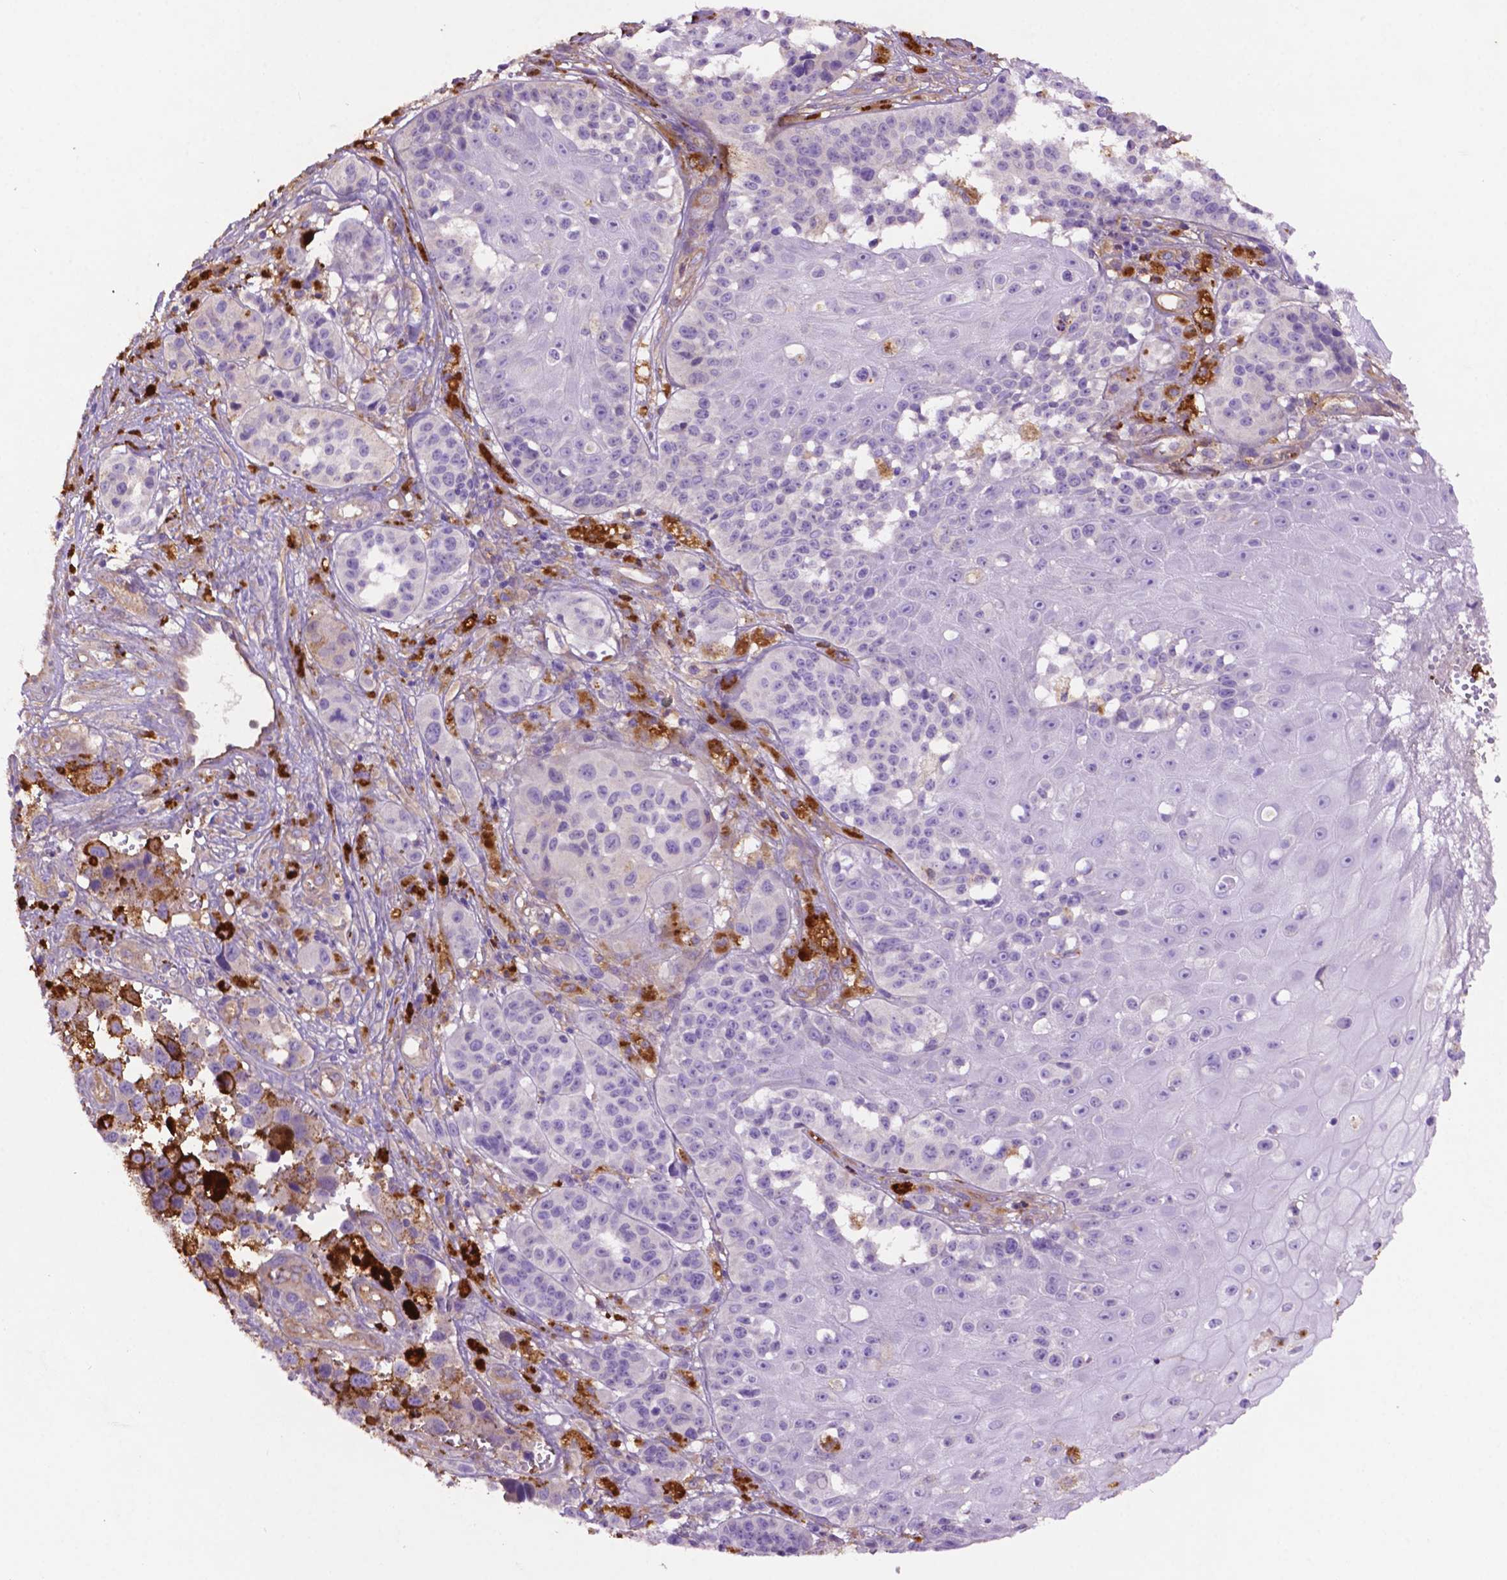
{"staining": {"intensity": "negative", "quantity": "none", "location": "none"}, "tissue": "melanoma", "cell_type": "Tumor cells", "image_type": "cancer", "snomed": [{"axis": "morphology", "description": "Malignant melanoma, NOS"}, {"axis": "topography", "description": "Skin"}], "caption": "Immunohistochemistry image of human malignant melanoma stained for a protein (brown), which reveals no expression in tumor cells.", "gene": "GDPD5", "patient": {"sex": "female", "age": 58}}